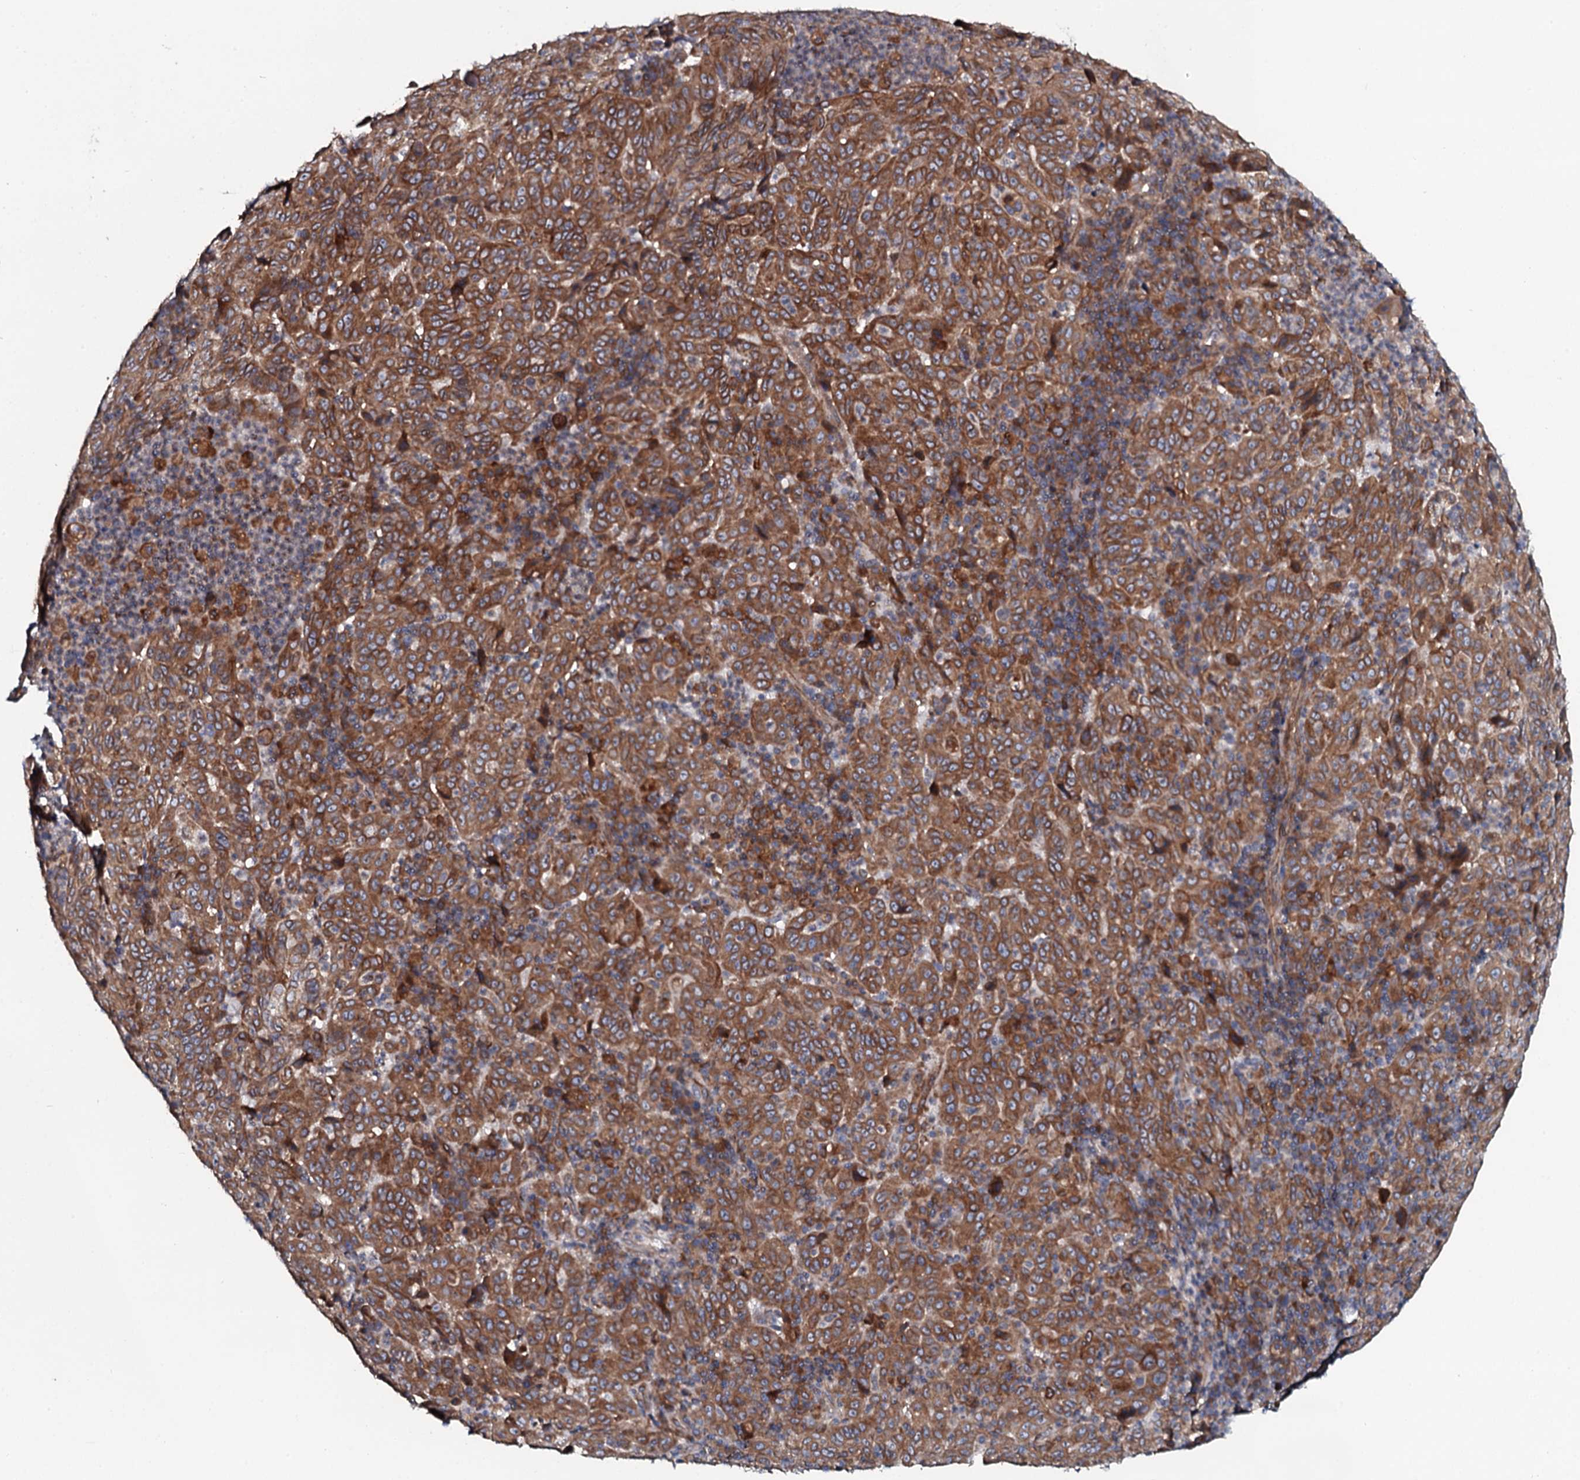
{"staining": {"intensity": "moderate", "quantity": ">75%", "location": "cytoplasmic/membranous"}, "tissue": "pancreatic cancer", "cell_type": "Tumor cells", "image_type": "cancer", "snomed": [{"axis": "morphology", "description": "Adenocarcinoma, NOS"}, {"axis": "topography", "description": "Pancreas"}], "caption": "Protein analysis of pancreatic adenocarcinoma tissue shows moderate cytoplasmic/membranous expression in approximately >75% of tumor cells.", "gene": "TMEM151A", "patient": {"sex": "male", "age": 63}}